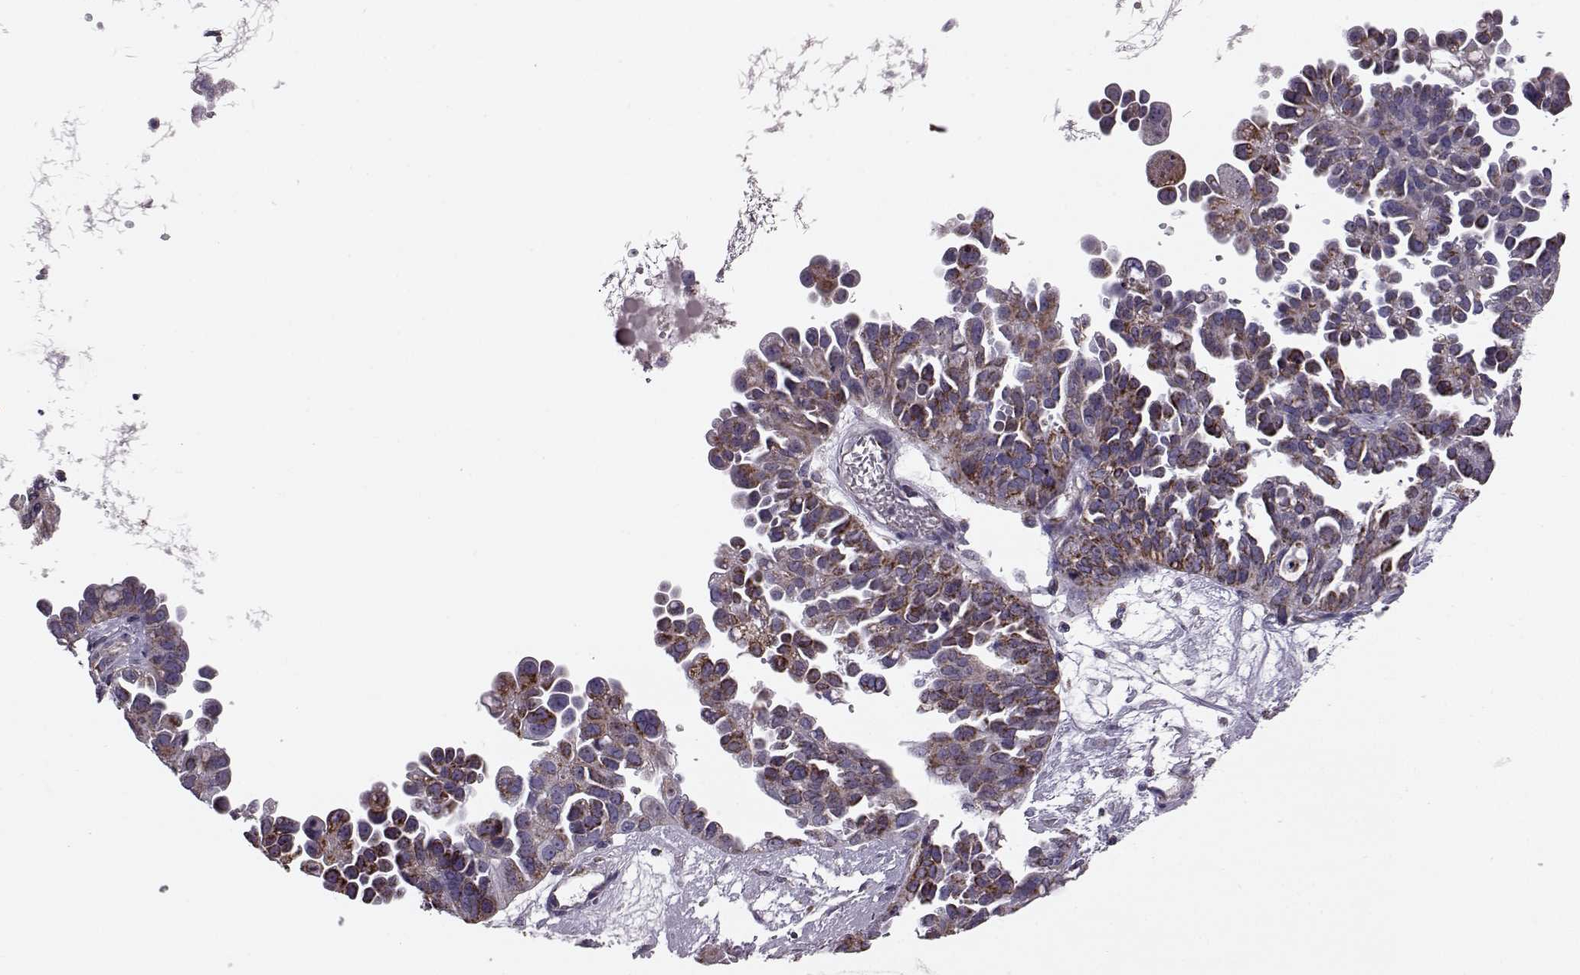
{"staining": {"intensity": "strong", "quantity": ">75%", "location": "cytoplasmic/membranous"}, "tissue": "ovarian cancer", "cell_type": "Tumor cells", "image_type": "cancer", "snomed": [{"axis": "morphology", "description": "Cystadenocarcinoma, serous, NOS"}, {"axis": "topography", "description": "Ovary"}], "caption": "Immunohistochemical staining of human ovarian cancer displays high levels of strong cytoplasmic/membranous protein staining in about >75% of tumor cells. (DAB IHC with brightfield microscopy, high magnification).", "gene": "ATP5MF", "patient": {"sex": "female", "age": 53}}